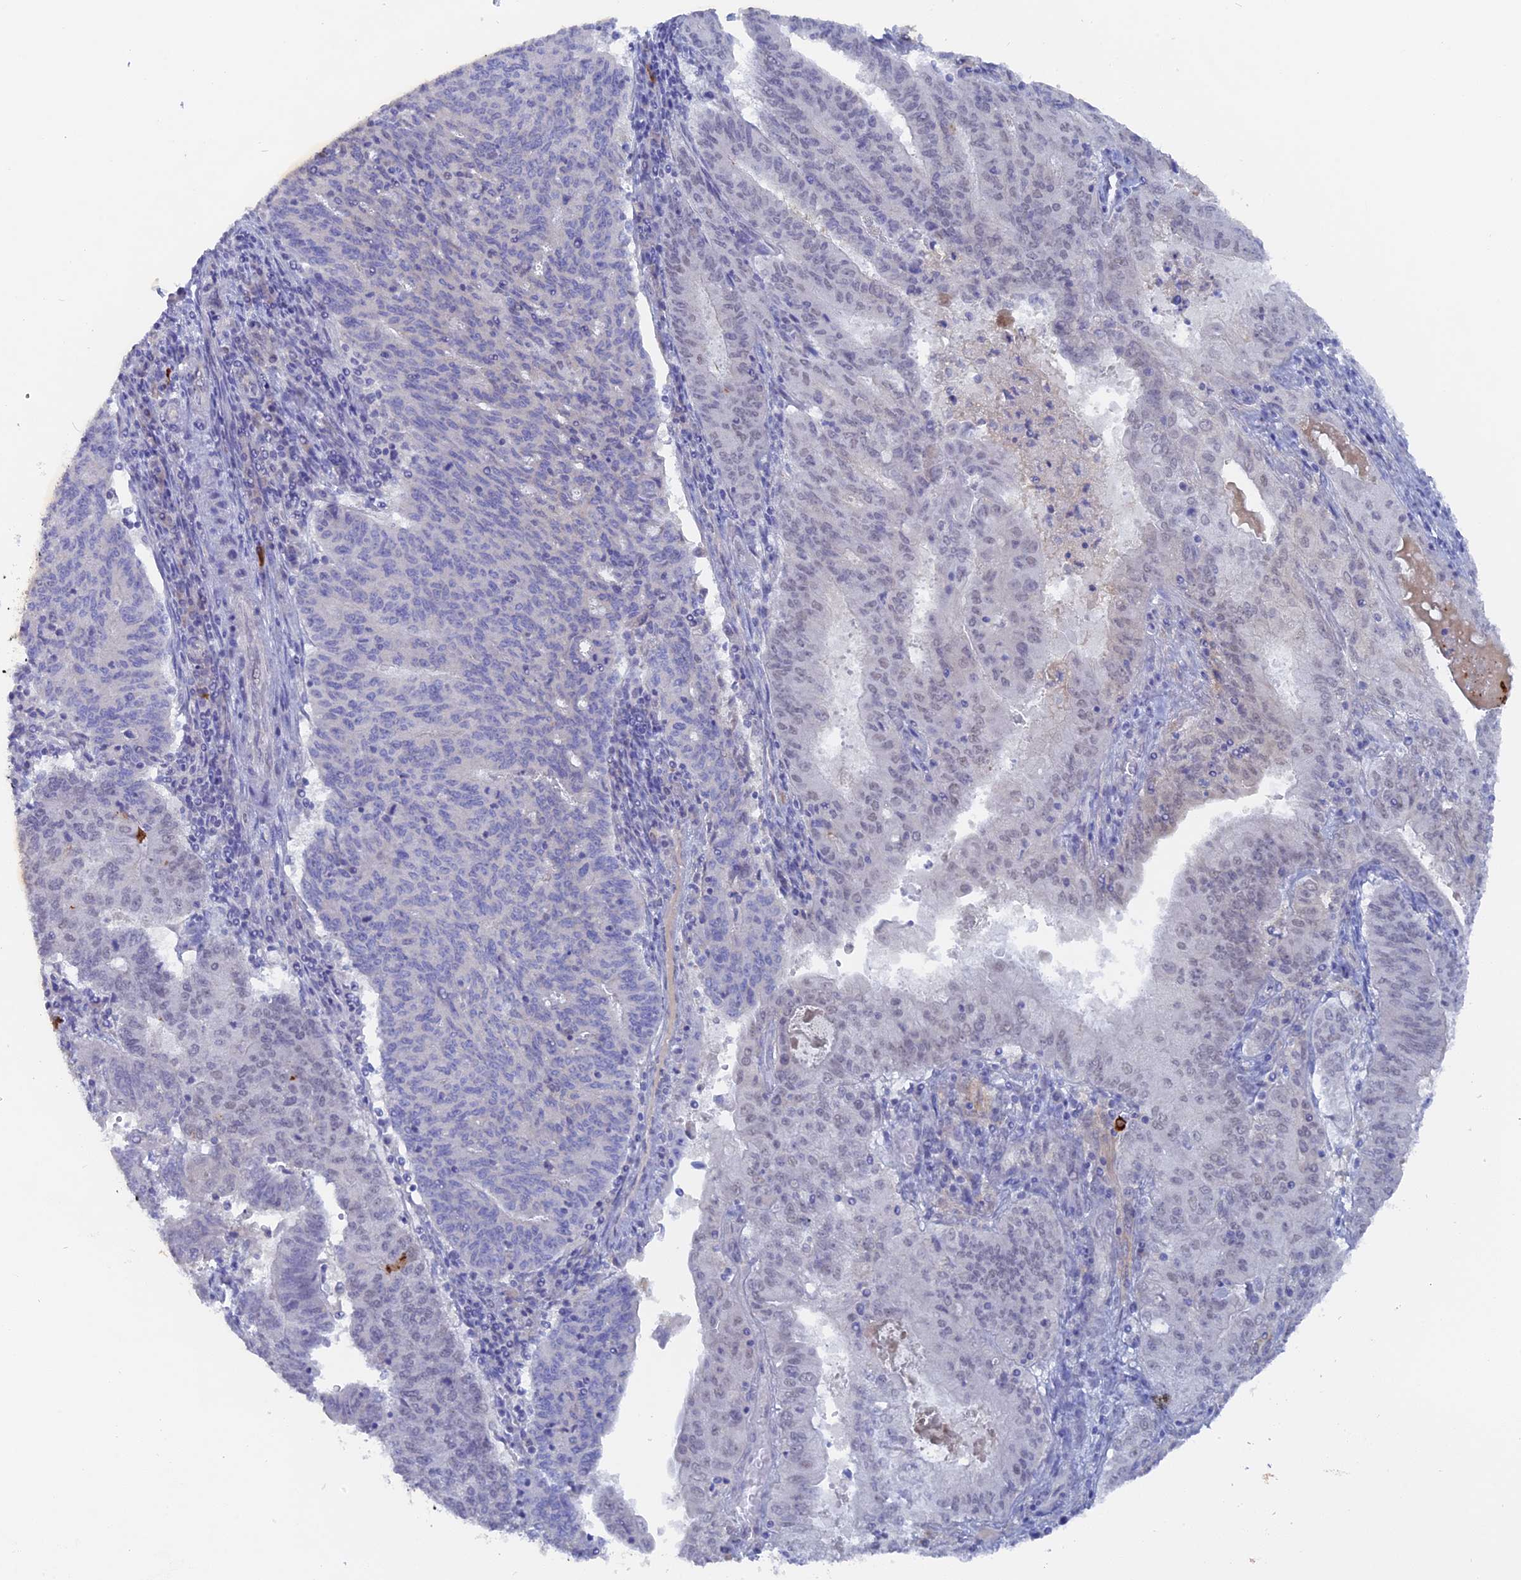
{"staining": {"intensity": "weak", "quantity": "<25%", "location": "nuclear"}, "tissue": "endometrial cancer", "cell_type": "Tumor cells", "image_type": "cancer", "snomed": [{"axis": "morphology", "description": "Adenocarcinoma, NOS"}, {"axis": "topography", "description": "Endometrium"}], "caption": "An image of endometrial cancer (adenocarcinoma) stained for a protein demonstrates no brown staining in tumor cells. (DAB immunohistochemistry (IHC) visualized using brightfield microscopy, high magnification).", "gene": "DACT3", "patient": {"sex": "female", "age": 59}}